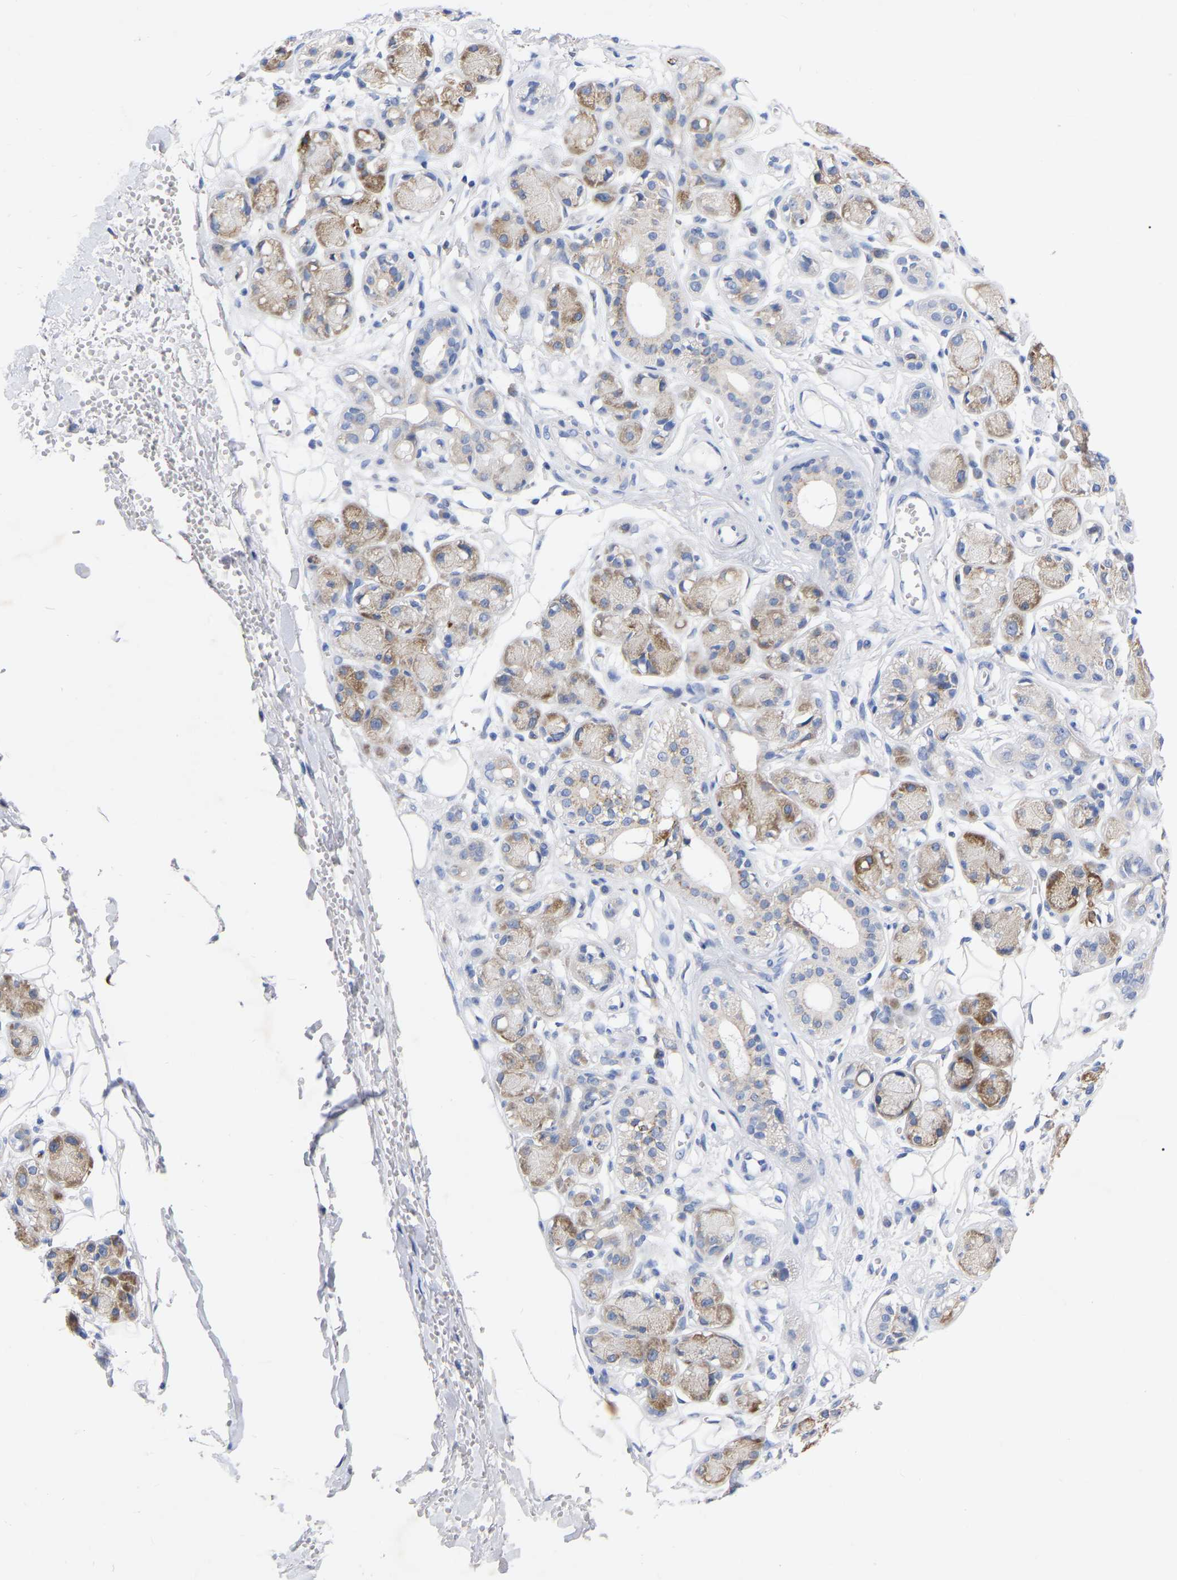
{"staining": {"intensity": "negative", "quantity": "none", "location": "none"}, "tissue": "adipose tissue", "cell_type": "Adipocytes", "image_type": "normal", "snomed": [{"axis": "morphology", "description": "Normal tissue, NOS"}, {"axis": "morphology", "description": "Inflammation, NOS"}, {"axis": "topography", "description": "Salivary gland"}, {"axis": "topography", "description": "Peripheral nerve tissue"}], "caption": "Immunohistochemical staining of normal adipose tissue demonstrates no significant staining in adipocytes.", "gene": "STRIP2", "patient": {"sex": "female", "age": 75}}